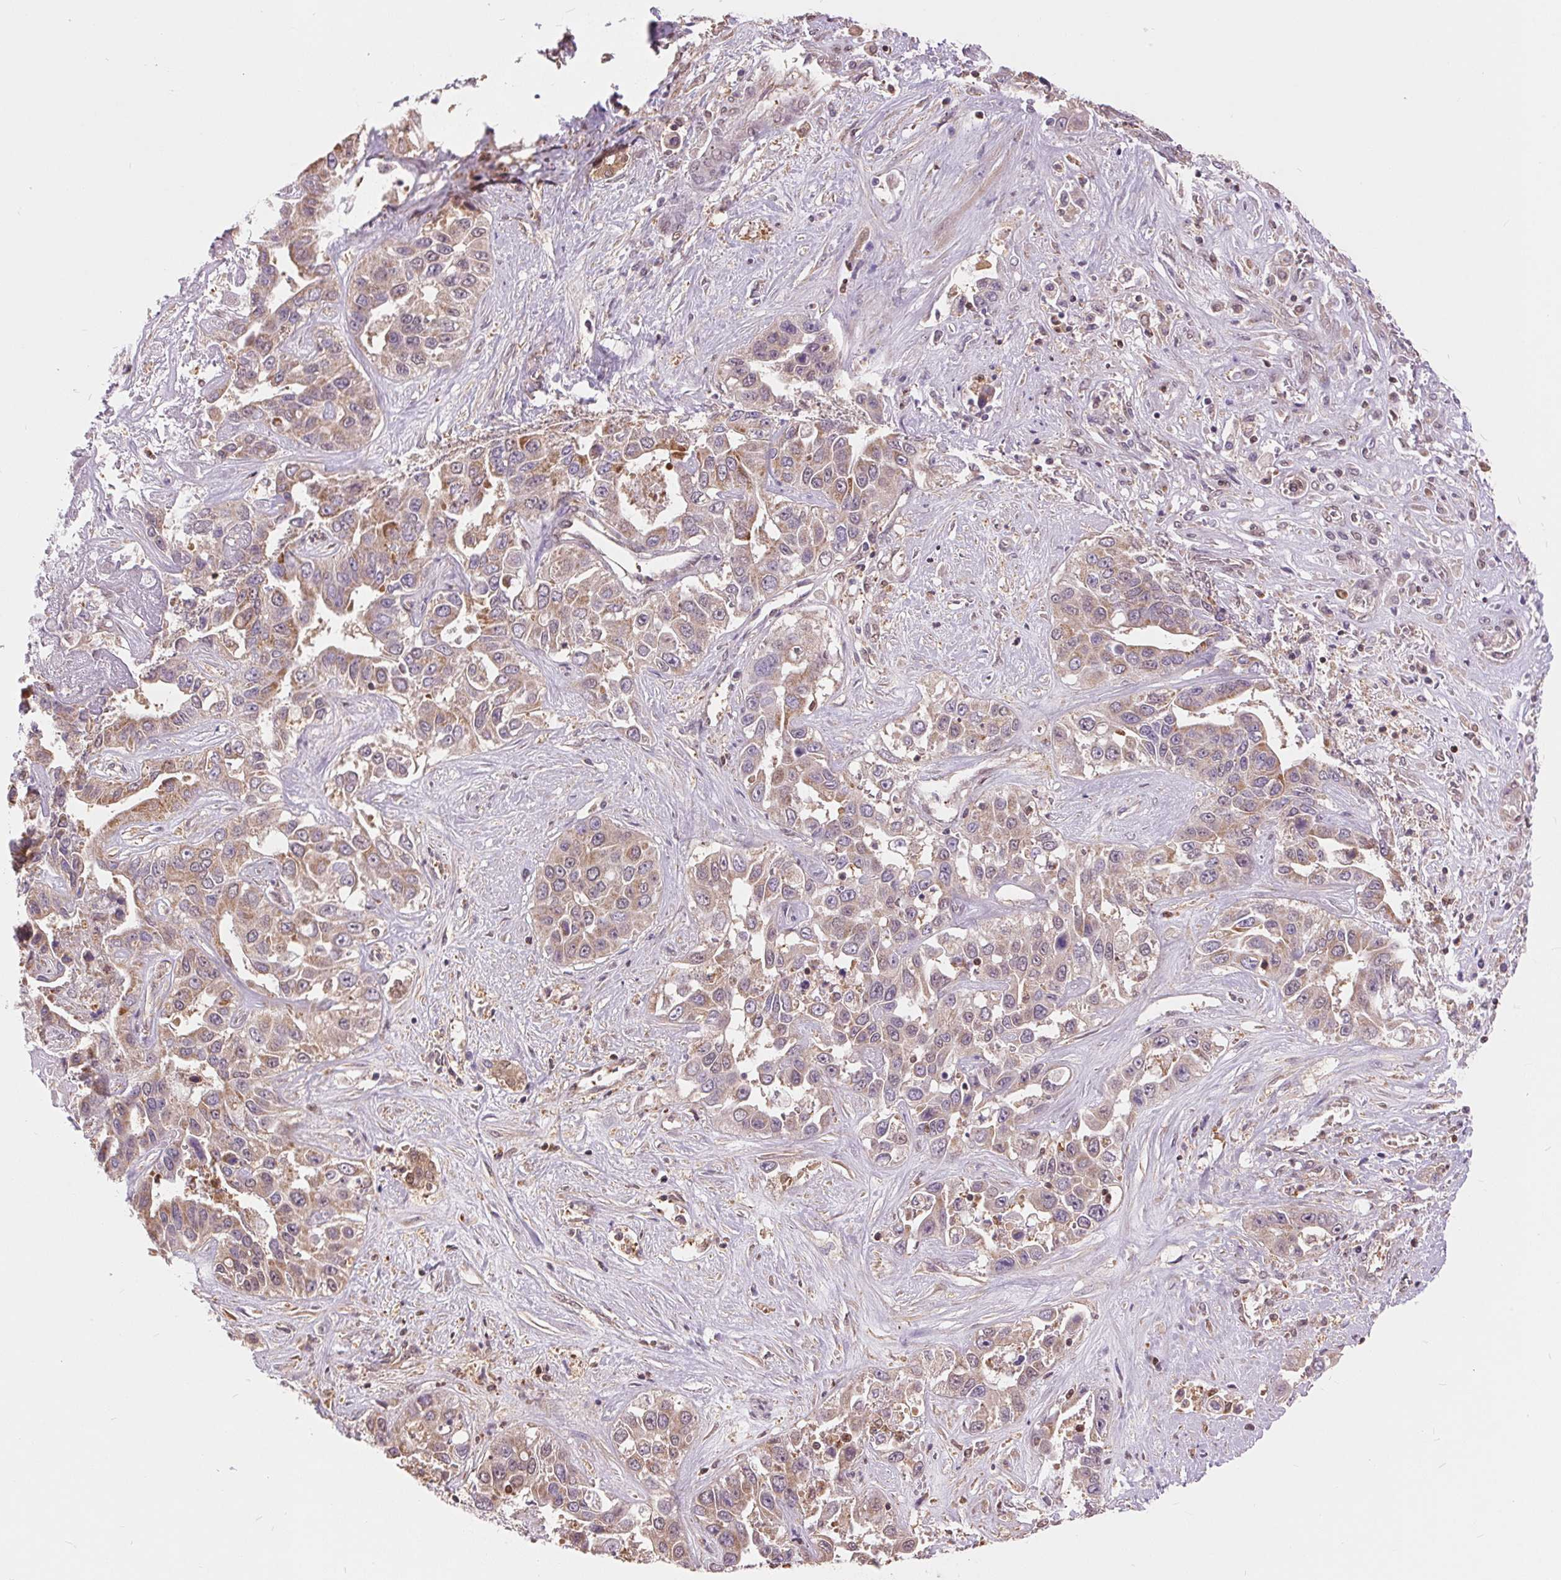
{"staining": {"intensity": "weak", "quantity": ">75%", "location": "cytoplasmic/membranous"}, "tissue": "liver cancer", "cell_type": "Tumor cells", "image_type": "cancer", "snomed": [{"axis": "morphology", "description": "Cholangiocarcinoma"}, {"axis": "topography", "description": "Liver"}], "caption": "Weak cytoplasmic/membranous protein positivity is present in about >75% of tumor cells in liver cancer (cholangiocarcinoma).", "gene": "TMEM273", "patient": {"sex": "female", "age": 52}}